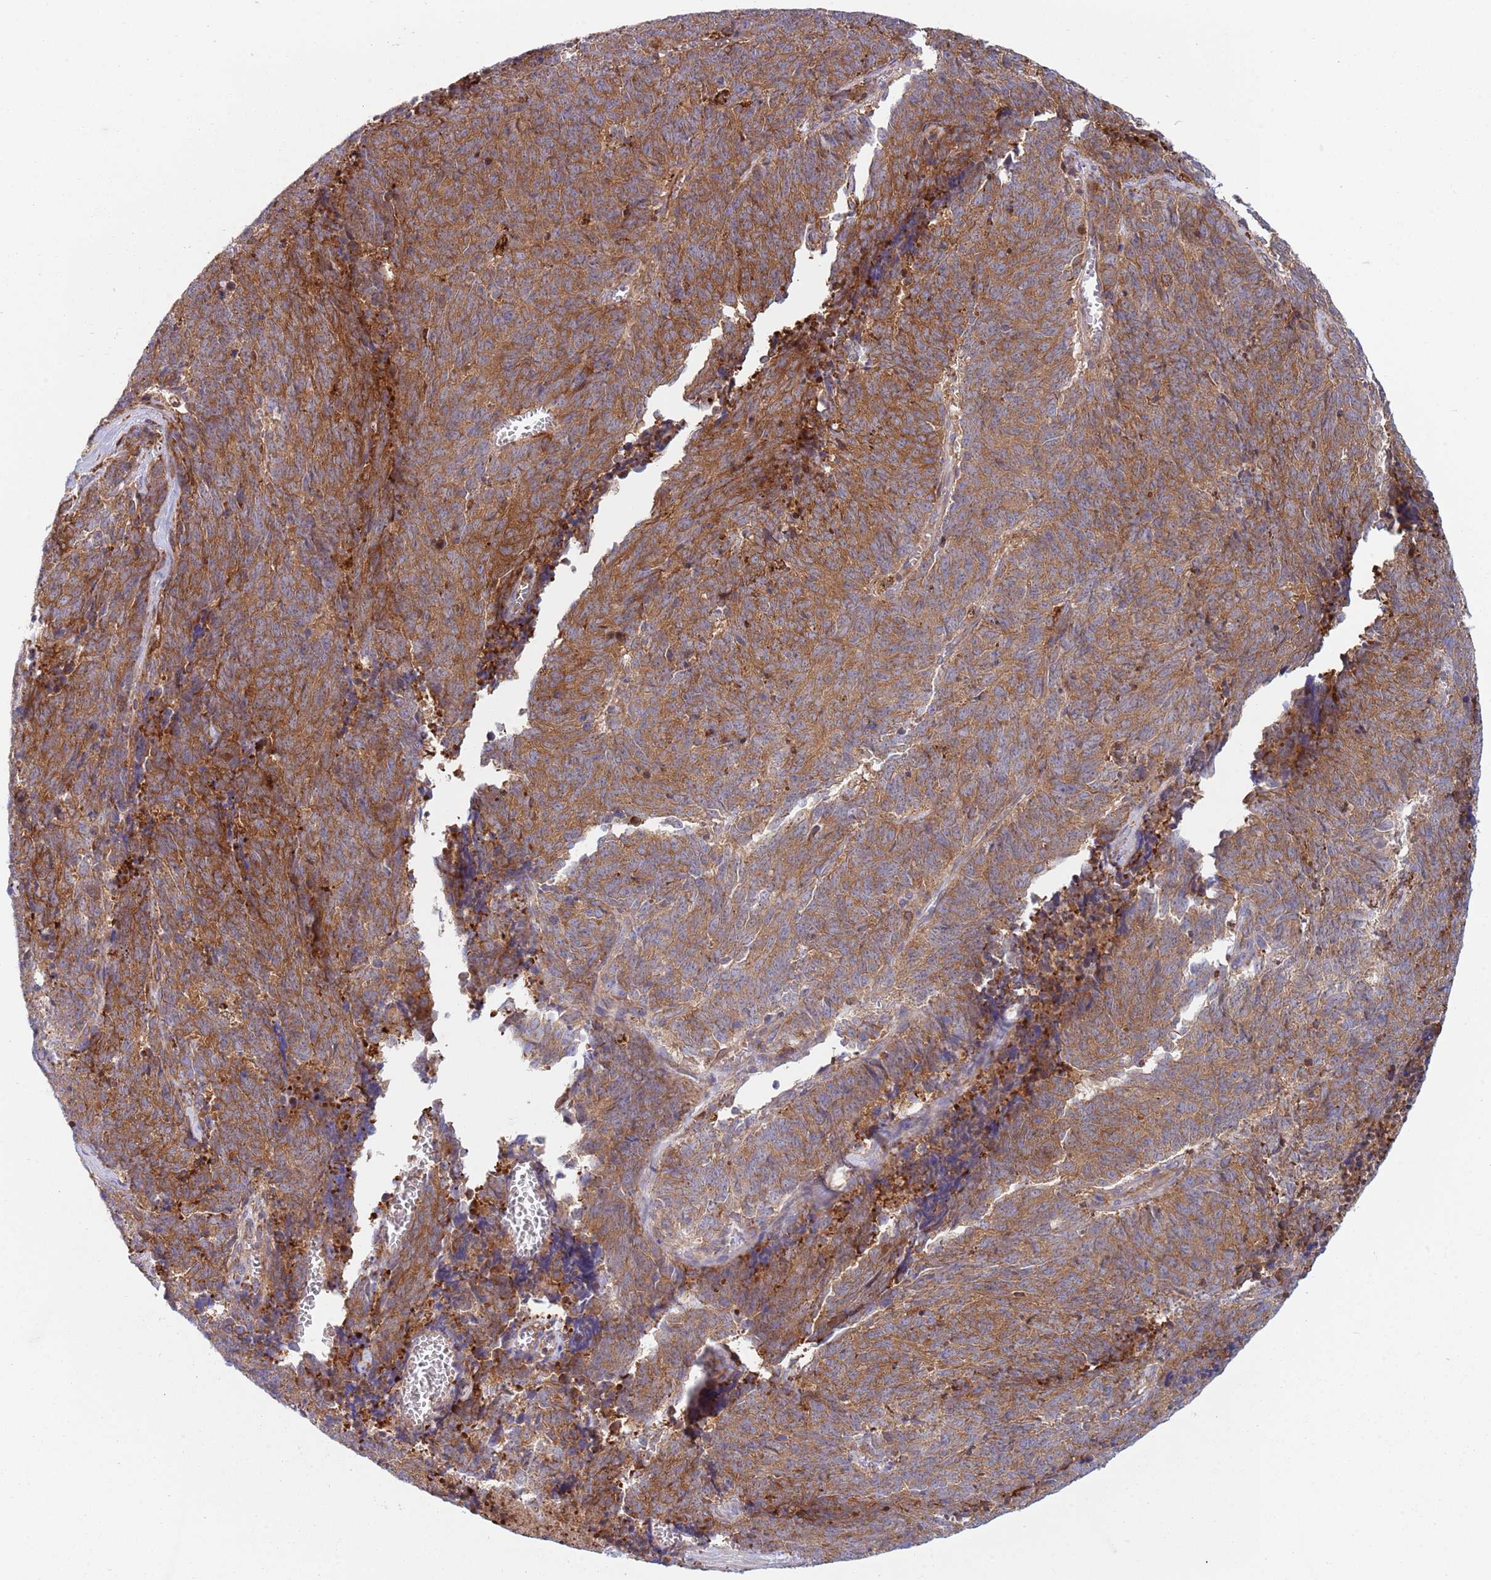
{"staining": {"intensity": "moderate", "quantity": ">75%", "location": "cytoplasmic/membranous"}, "tissue": "cervical cancer", "cell_type": "Tumor cells", "image_type": "cancer", "snomed": [{"axis": "morphology", "description": "Squamous cell carcinoma, NOS"}, {"axis": "topography", "description": "Cervix"}], "caption": "High-power microscopy captured an IHC photomicrograph of squamous cell carcinoma (cervical), revealing moderate cytoplasmic/membranous expression in approximately >75% of tumor cells.", "gene": "ZMYM5", "patient": {"sex": "female", "age": 29}}